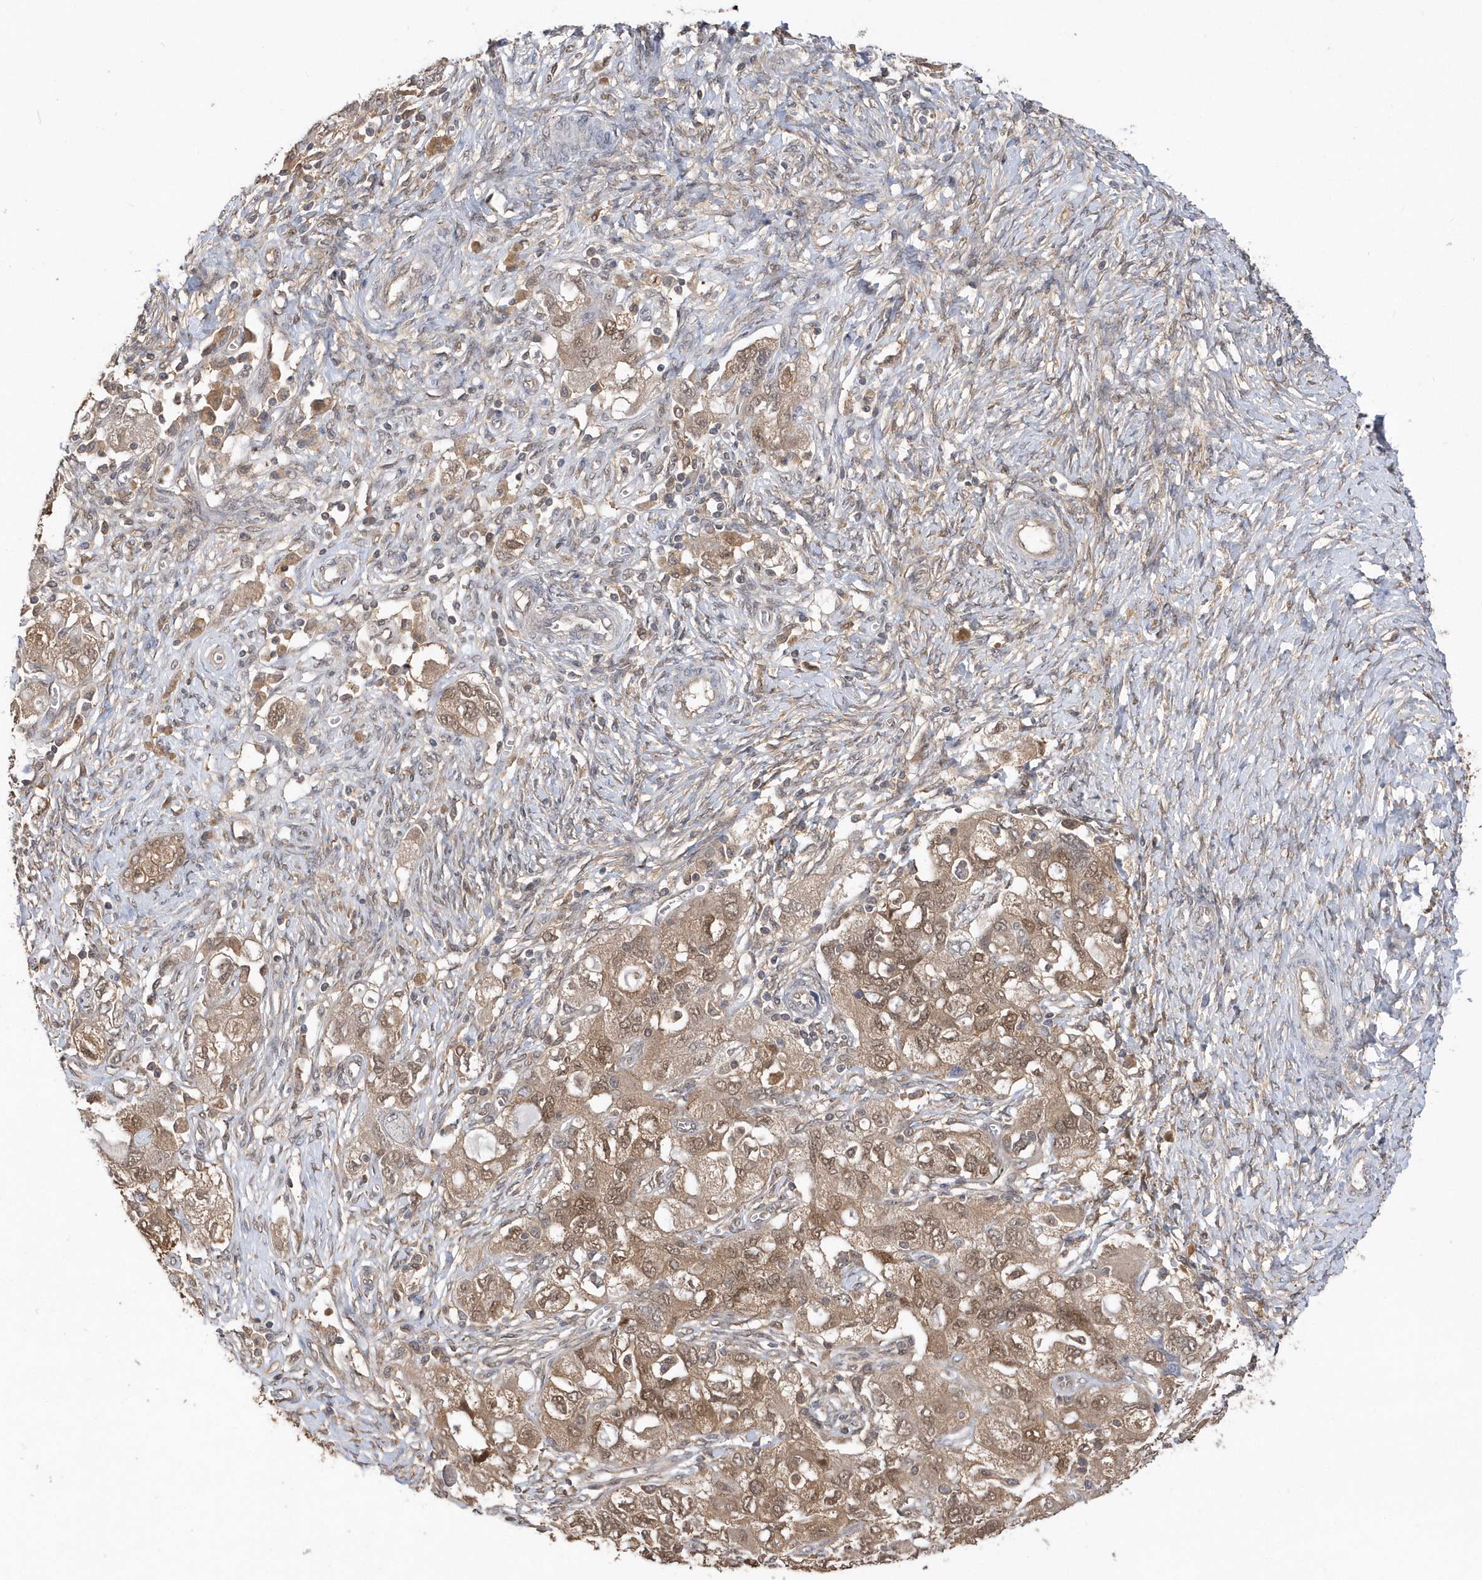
{"staining": {"intensity": "moderate", "quantity": ">75%", "location": "cytoplasmic/membranous,nuclear"}, "tissue": "ovarian cancer", "cell_type": "Tumor cells", "image_type": "cancer", "snomed": [{"axis": "morphology", "description": "Carcinoma, NOS"}, {"axis": "morphology", "description": "Cystadenocarcinoma, serous, NOS"}, {"axis": "topography", "description": "Ovary"}], "caption": "Protein expression by immunohistochemistry exhibits moderate cytoplasmic/membranous and nuclear expression in about >75% of tumor cells in ovarian cancer (carcinoma).", "gene": "RPE", "patient": {"sex": "female", "age": 69}}